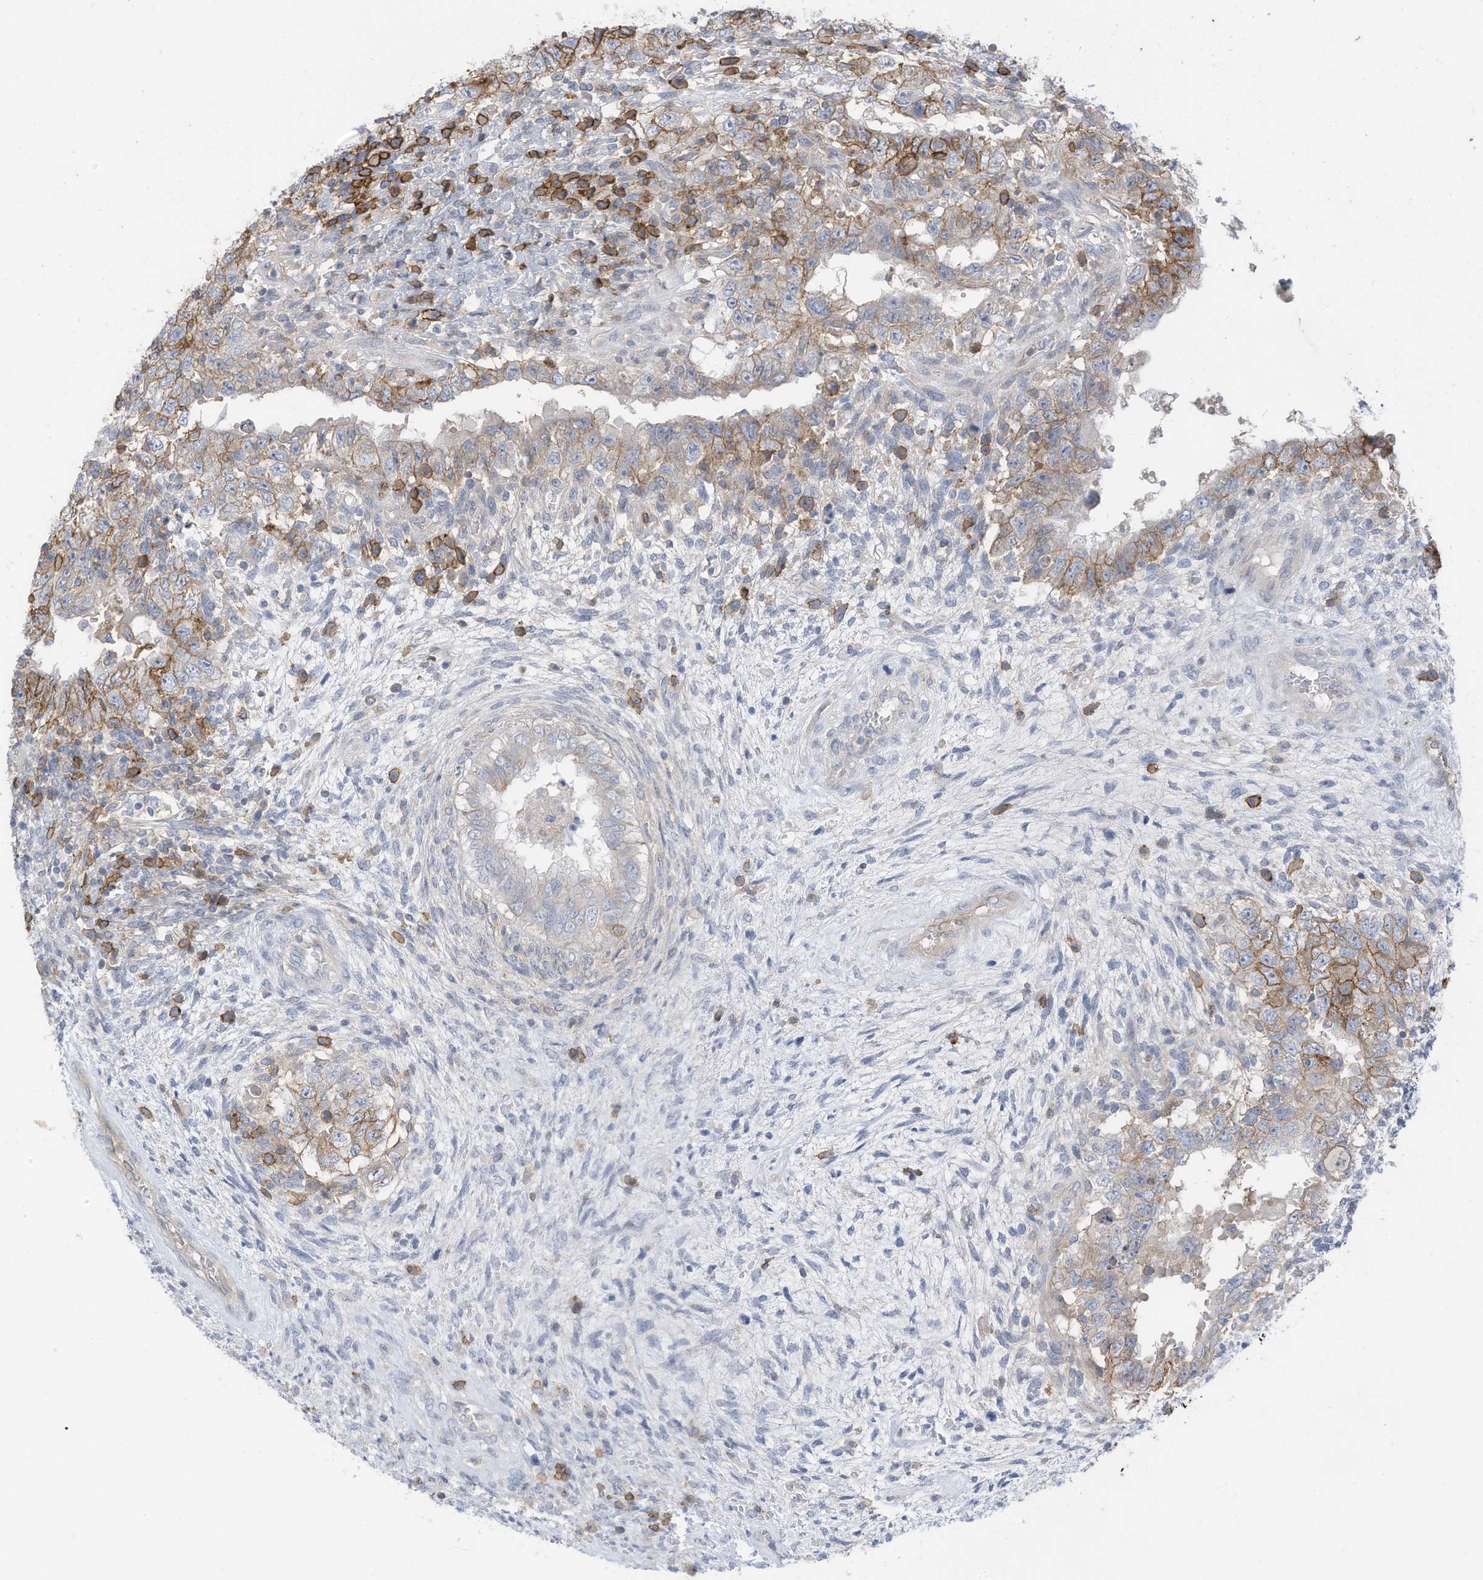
{"staining": {"intensity": "moderate", "quantity": "25%-75%", "location": "cytoplasmic/membranous"}, "tissue": "testis cancer", "cell_type": "Tumor cells", "image_type": "cancer", "snomed": [{"axis": "morphology", "description": "Carcinoma, Embryonal, NOS"}, {"axis": "topography", "description": "Testis"}], "caption": "This histopathology image exhibits IHC staining of testis cancer, with medium moderate cytoplasmic/membranous expression in about 25%-75% of tumor cells.", "gene": "SLC1A5", "patient": {"sex": "male", "age": 26}}